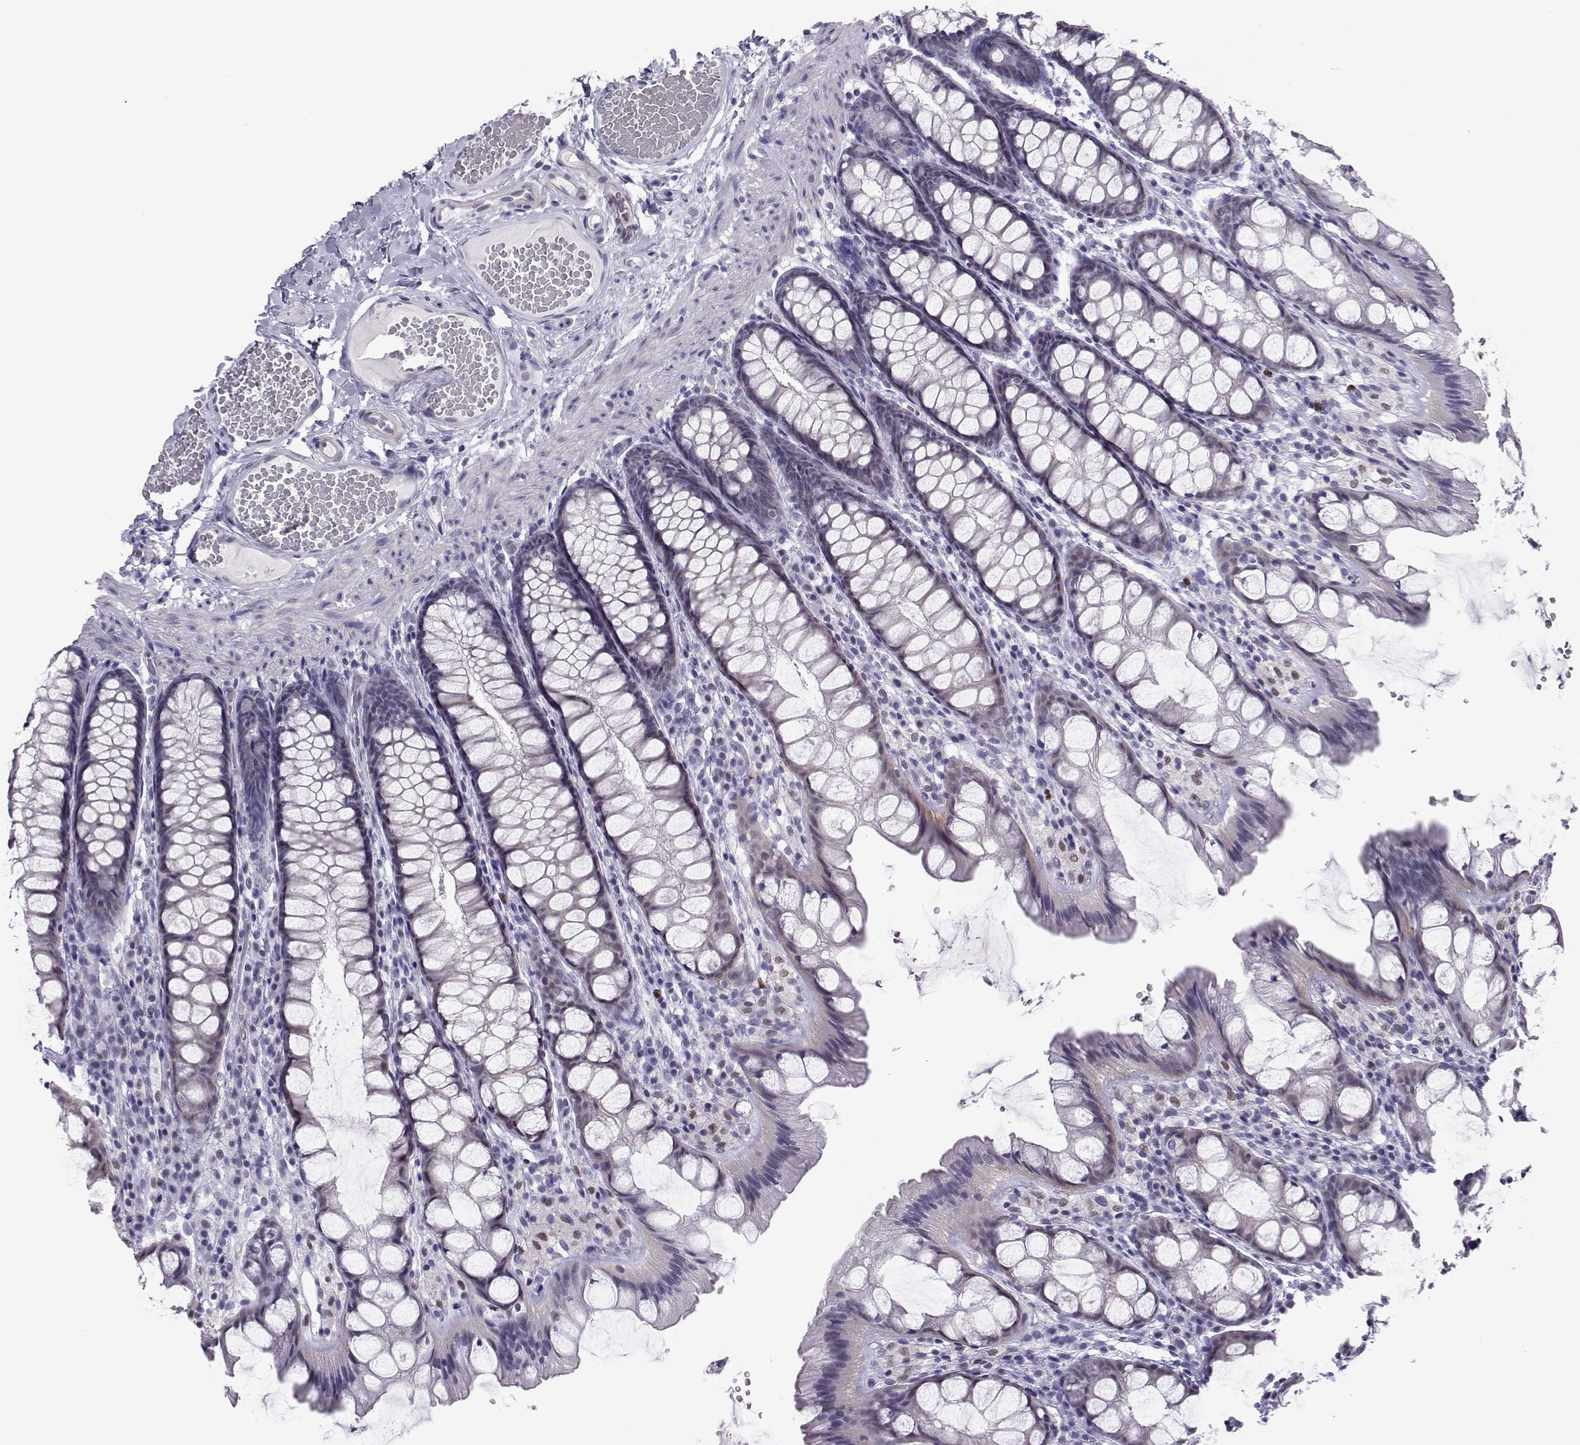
{"staining": {"intensity": "negative", "quantity": "none", "location": "none"}, "tissue": "colon", "cell_type": "Endothelial cells", "image_type": "normal", "snomed": [{"axis": "morphology", "description": "Normal tissue, NOS"}, {"axis": "topography", "description": "Colon"}], "caption": "Endothelial cells are negative for brown protein staining in benign colon. Brightfield microscopy of immunohistochemistry stained with DAB (3,3'-diaminobenzidine) (brown) and hematoxylin (blue), captured at high magnification.", "gene": "TEDC2", "patient": {"sex": "male", "age": 47}}